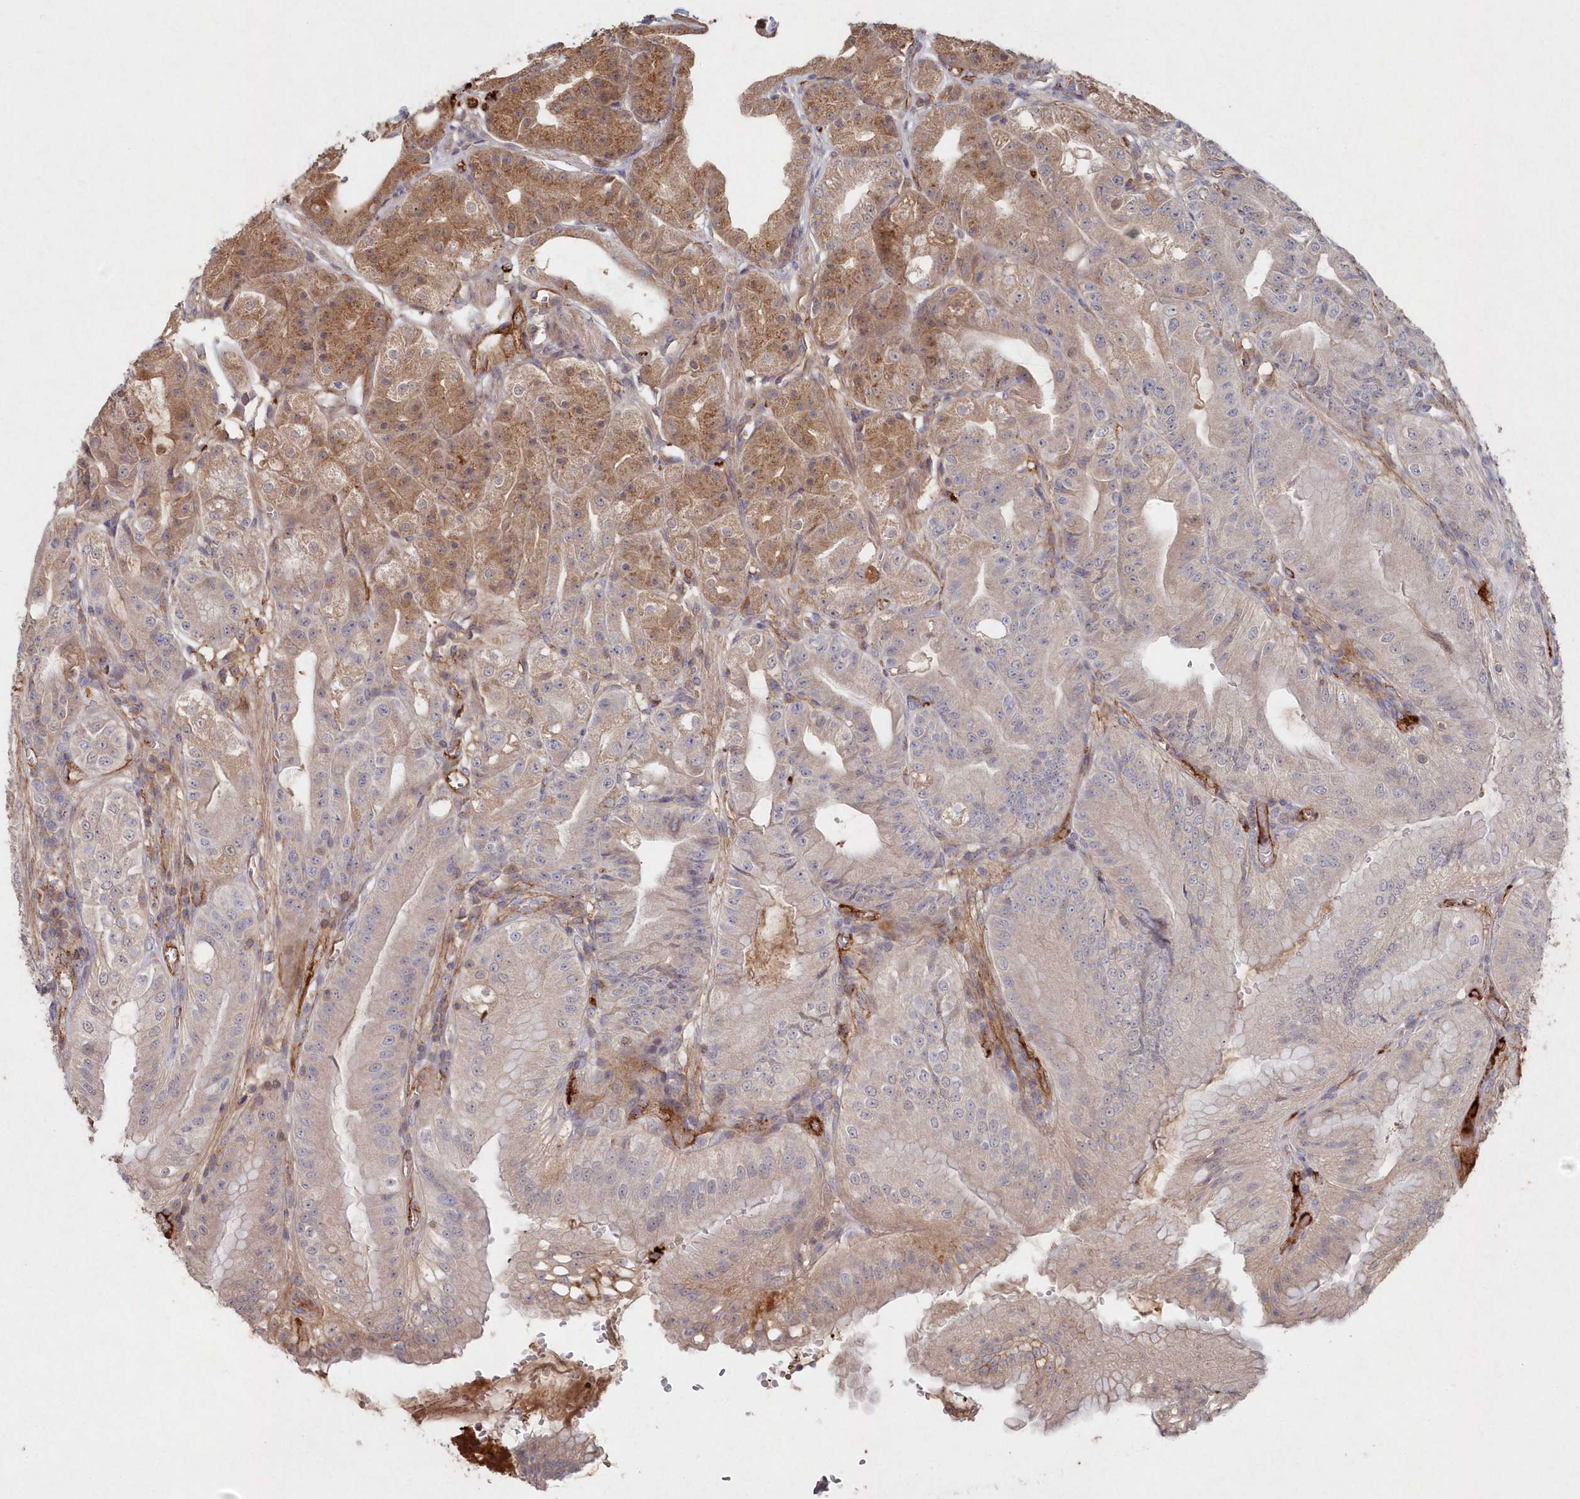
{"staining": {"intensity": "moderate", "quantity": "25%-75%", "location": "cytoplasmic/membranous"}, "tissue": "stomach", "cell_type": "Glandular cells", "image_type": "normal", "snomed": [{"axis": "morphology", "description": "Normal tissue, NOS"}, {"axis": "topography", "description": "Stomach, upper"}, {"axis": "topography", "description": "Stomach, lower"}], "caption": "High-magnification brightfield microscopy of normal stomach stained with DAB (brown) and counterstained with hematoxylin (blue). glandular cells exhibit moderate cytoplasmic/membranous positivity is seen in about25%-75% of cells.", "gene": "ABHD14B", "patient": {"sex": "male", "age": 71}}